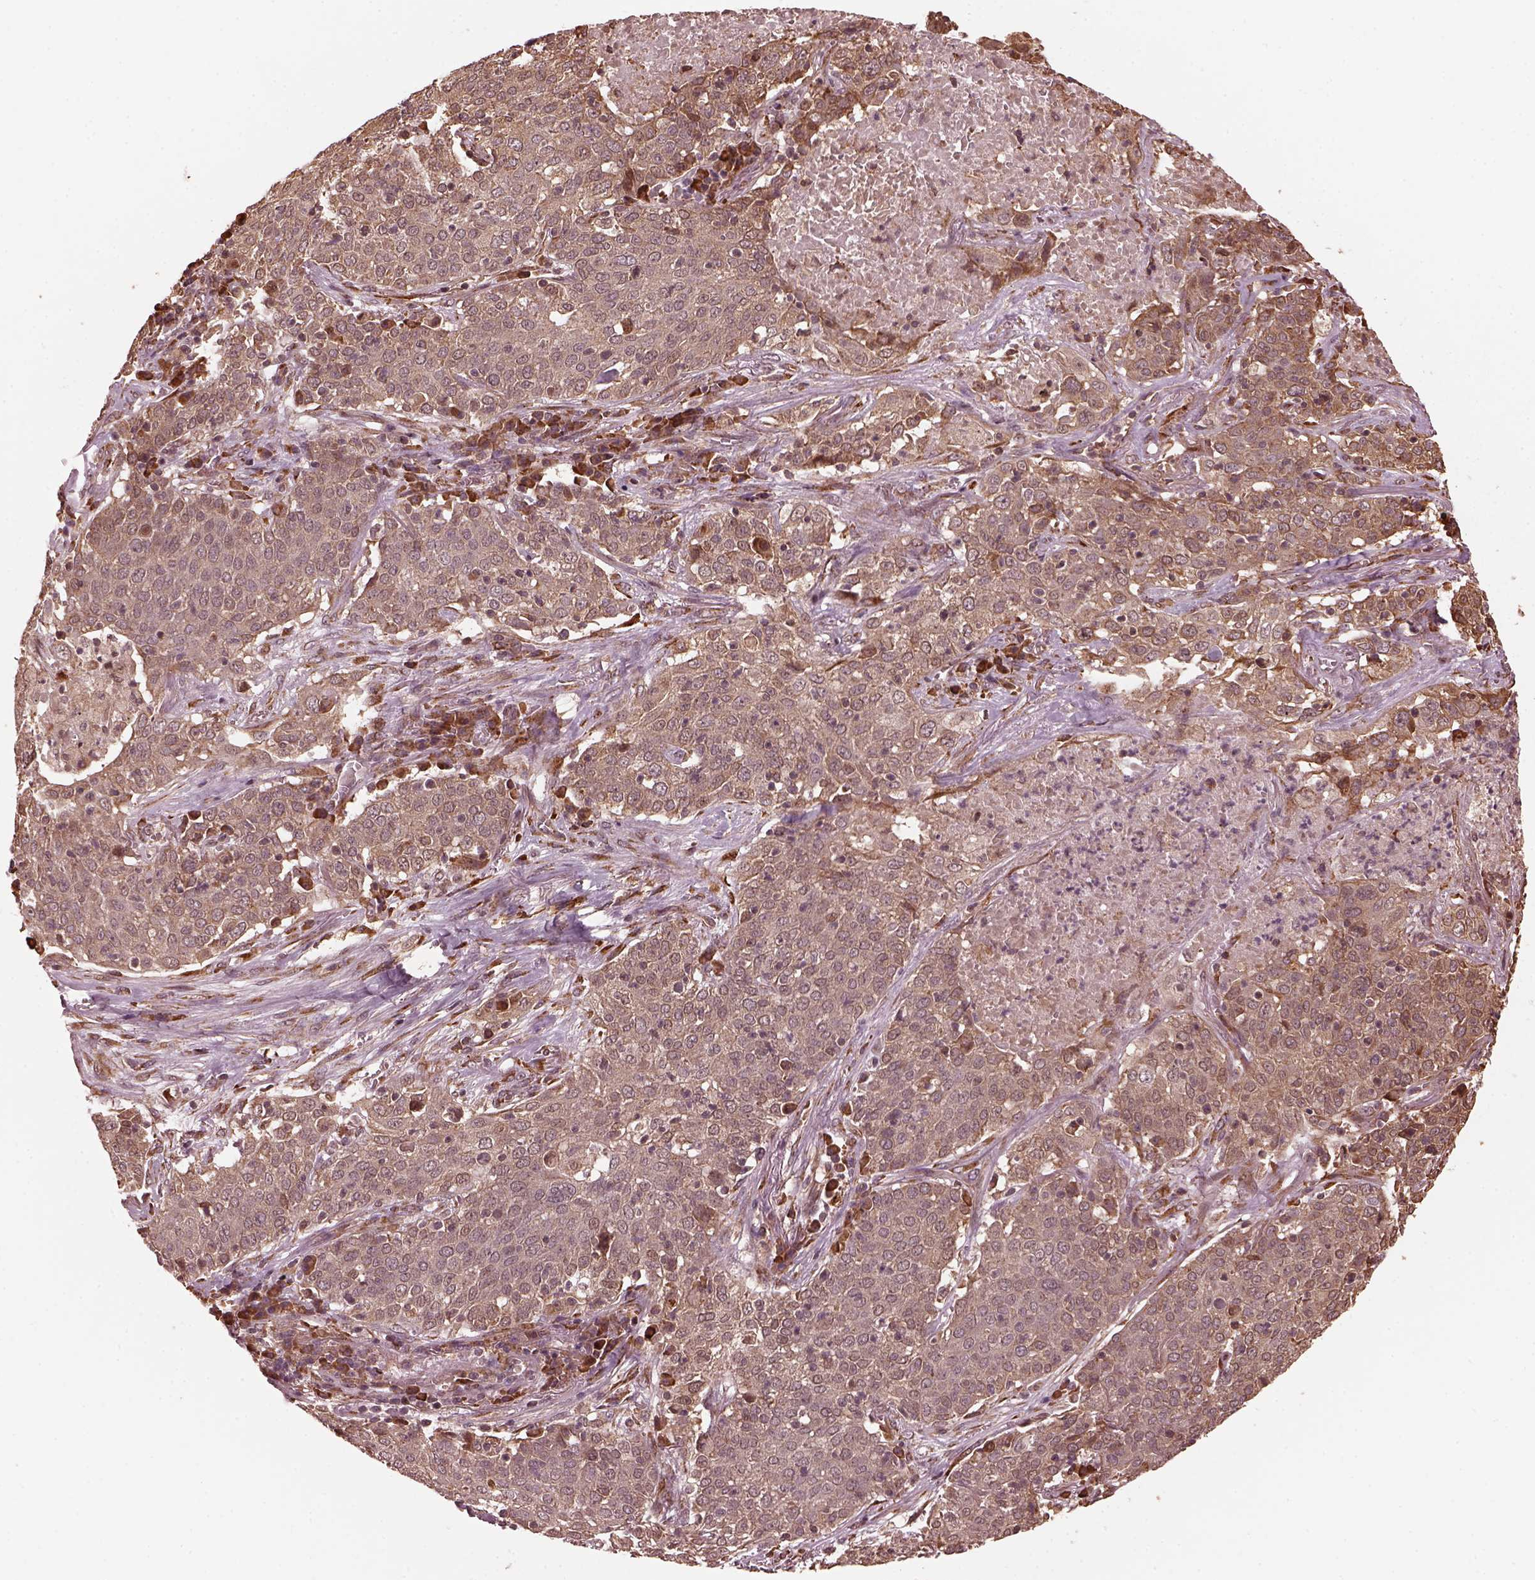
{"staining": {"intensity": "weak", "quantity": ">75%", "location": "cytoplasmic/membranous"}, "tissue": "lung cancer", "cell_type": "Tumor cells", "image_type": "cancer", "snomed": [{"axis": "morphology", "description": "Squamous cell carcinoma, NOS"}, {"axis": "topography", "description": "Lung"}], "caption": "Tumor cells reveal low levels of weak cytoplasmic/membranous staining in about >75% of cells in lung cancer (squamous cell carcinoma).", "gene": "ZNF292", "patient": {"sex": "male", "age": 82}}